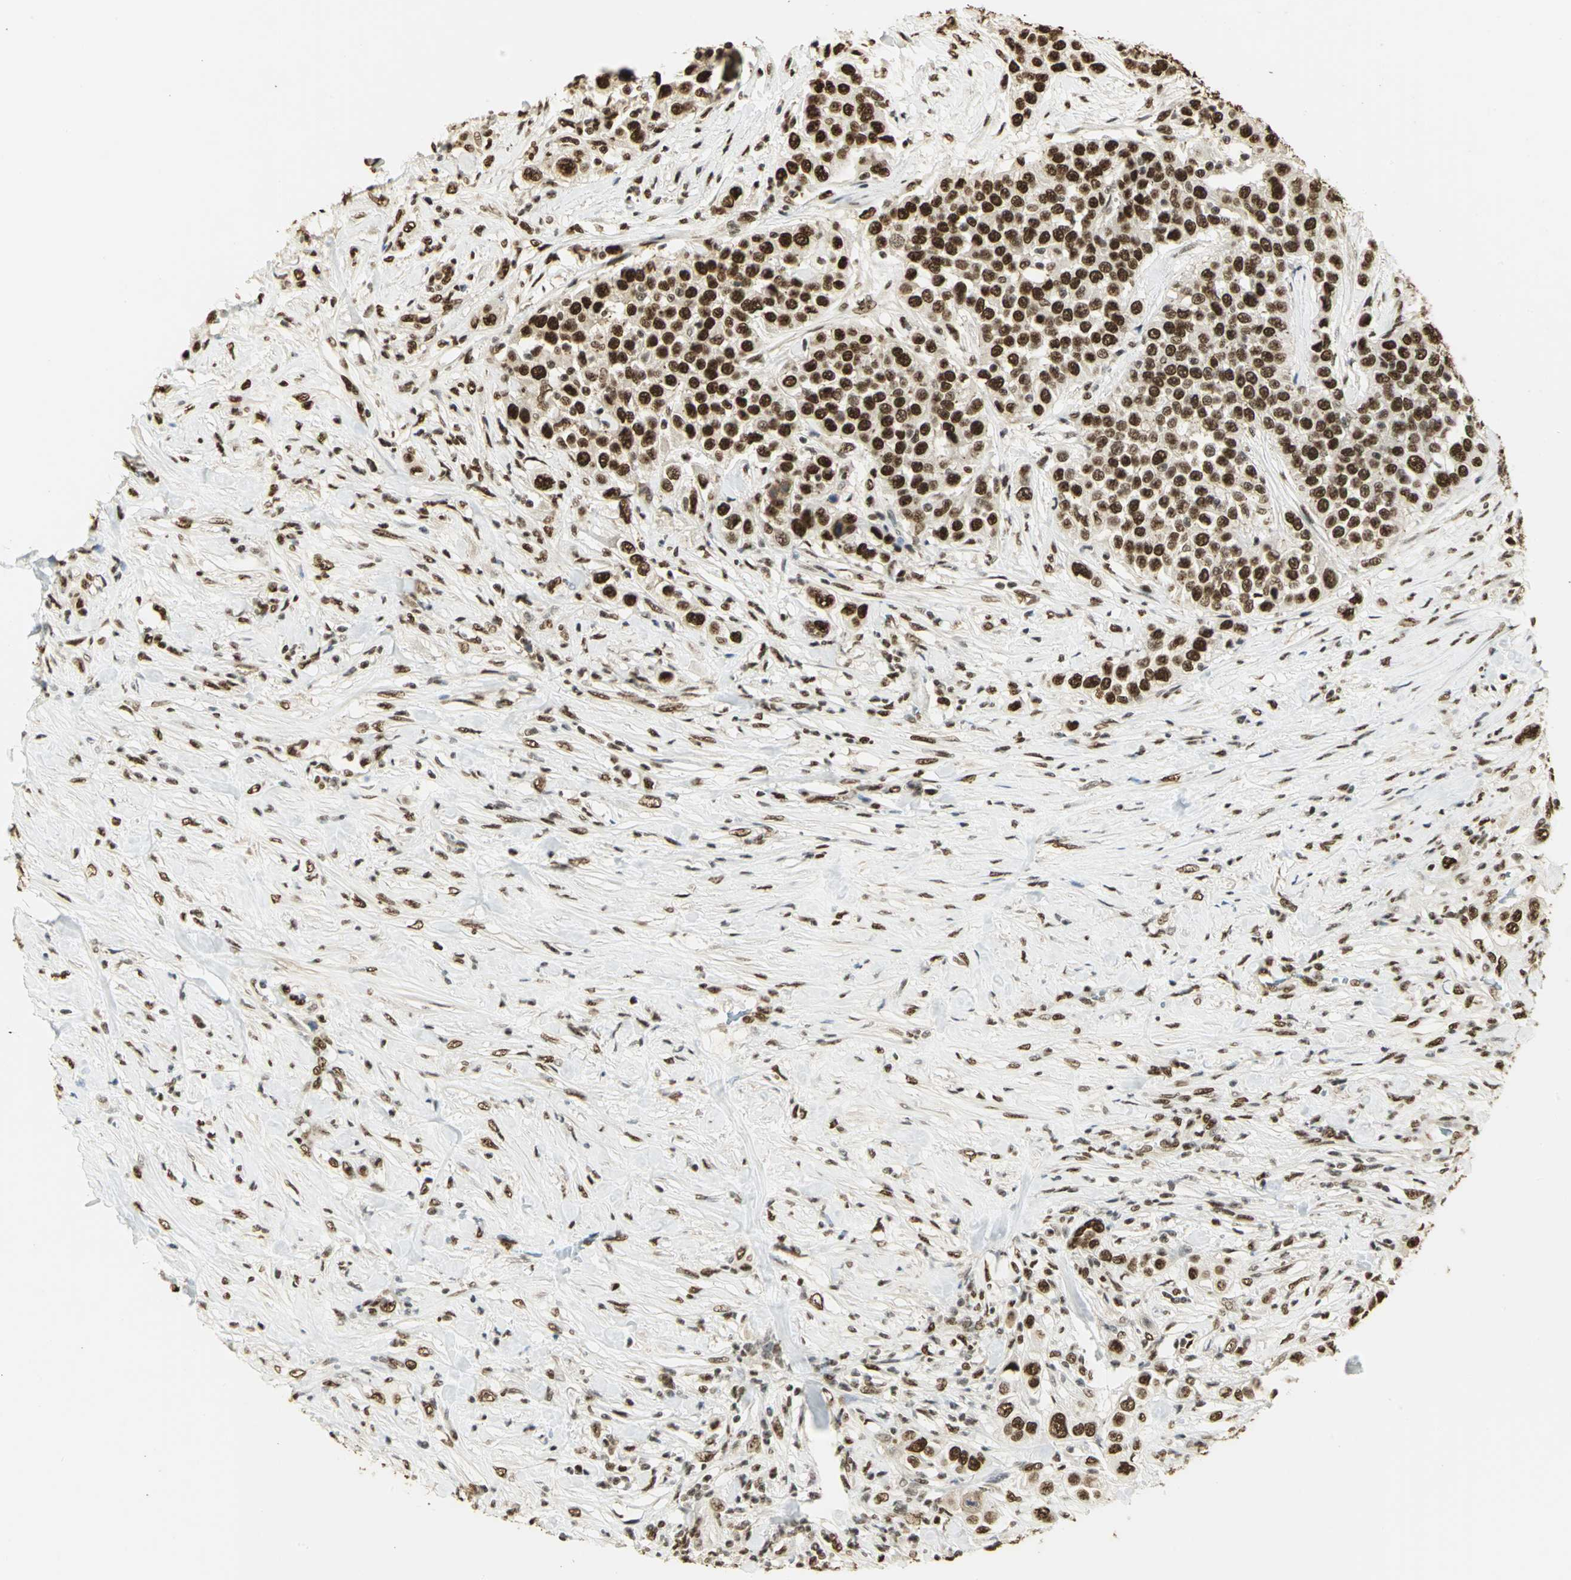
{"staining": {"intensity": "strong", "quantity": ">75%", "location": "nuclear"}, "tissue": "urothelial cancer", "cell_type": "Tumor cells", "image_type": "cancer", "snomed": [{"axis": "morphology", "description": "Urothelial carcinoma, High grade"}, {"axis": "topography", "description": "Urinary bladder"}], "caption": "This image displays IHC staining of urothelial carcinoma (high-grade), with high strong nuclear expression in approximately >75% of tumor cells.", "gene": "SET", "patient": {"sex": "female", "age": 80}}